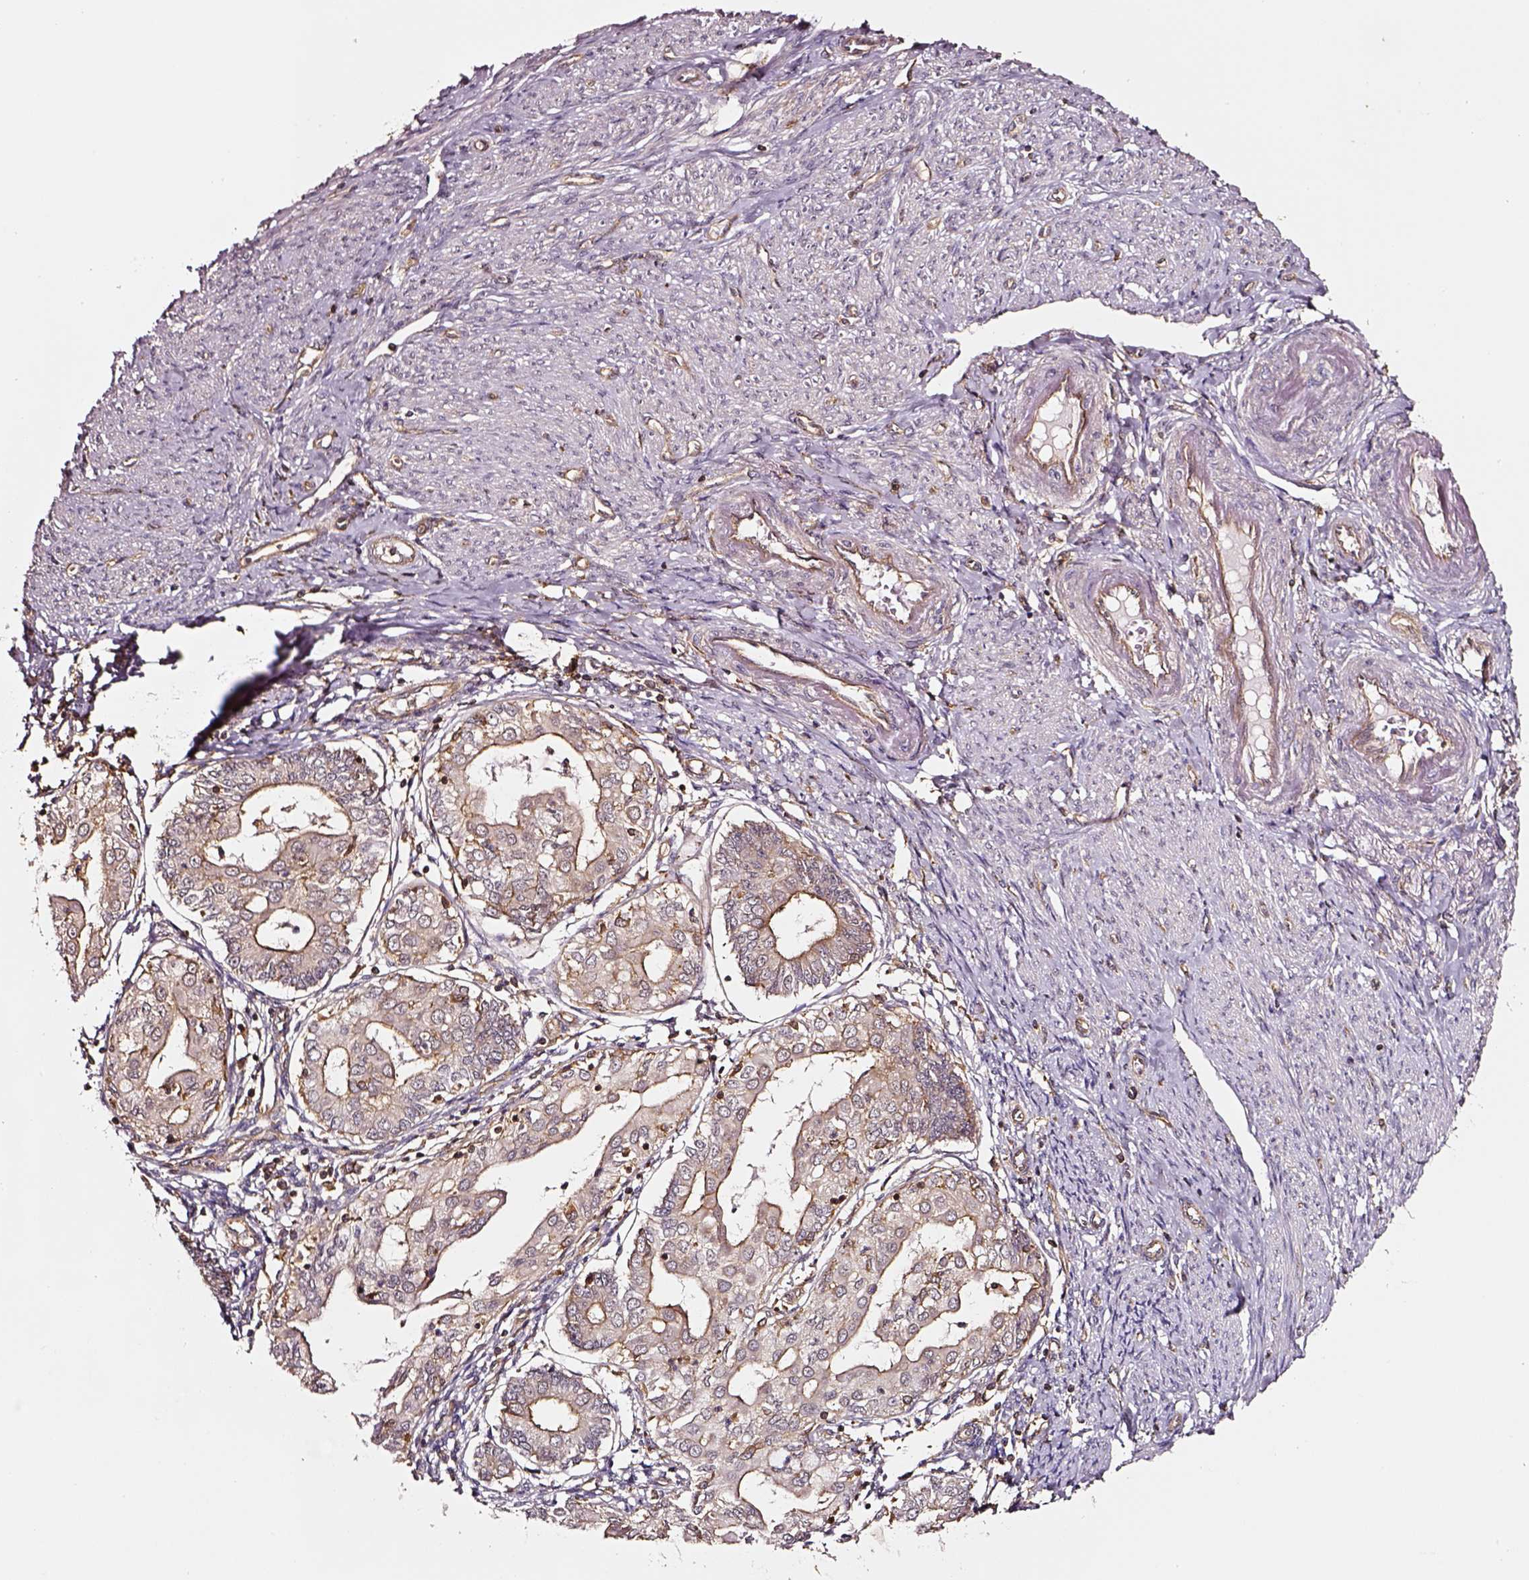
{"staining": {"intensity": "moderate", "quantity": "<25%", "location": "cytoplasmic/membranous"}, "tissue": "endometrial cancer", "cell_type": "Tumor cells", "image_type": "cancer", "snomed": [{"axis": "morphology", "description": "Adenocarcinoma, NOS"}, {"axis": "topography", "description": "Endometrium"}], "caption": "Immunohistochemistry (IHC) micrograph of human endometrial adenocarcinoma stained for a protein (brown), which demonstrates low levels of moderate cytoplasmic/membranous expression in about <25% of tumor cells.", "gene": "RASSF5", "patient": {"sex": "female", "age": 68}}